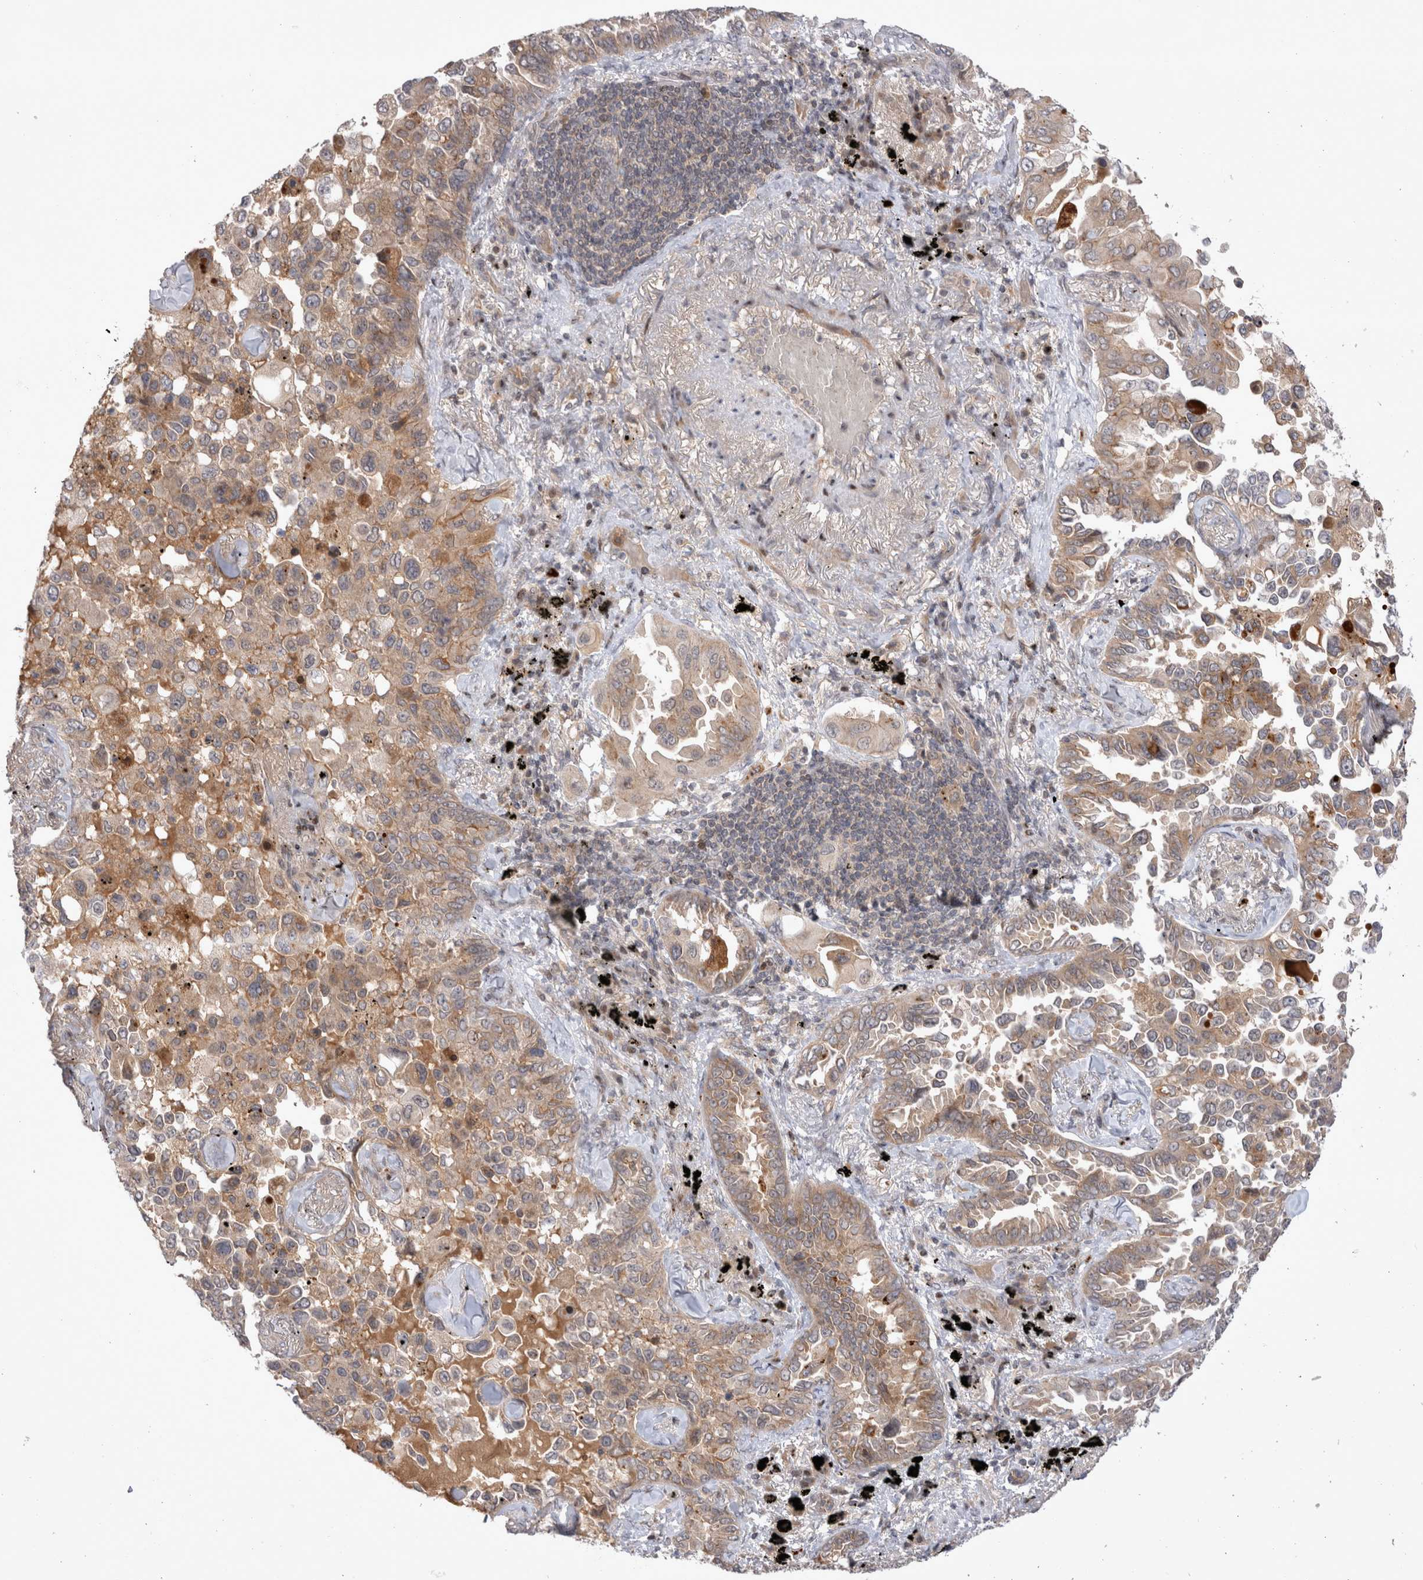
{"staining": {"intensity": "weak", "quantity": ">75%", "location": "cytoplasmic/membranous"}, "tissue": "lung cancer", "cell_type": "Tumor cells", "image_type": "cancer", "snomed": [{"axis": "morphology", "description": "Adenocarcinoma, NOS"}, {"axis": "topography", "description": "Lung"}], "caption": "Human lung cancer stained for a protein (brown) demonstrates weak cytoplasmic/membranous positive expression in approximately >75% of tumor cells.", "gene": "PLEKHM1", "patient": {"sex": "female", "age": 67}}